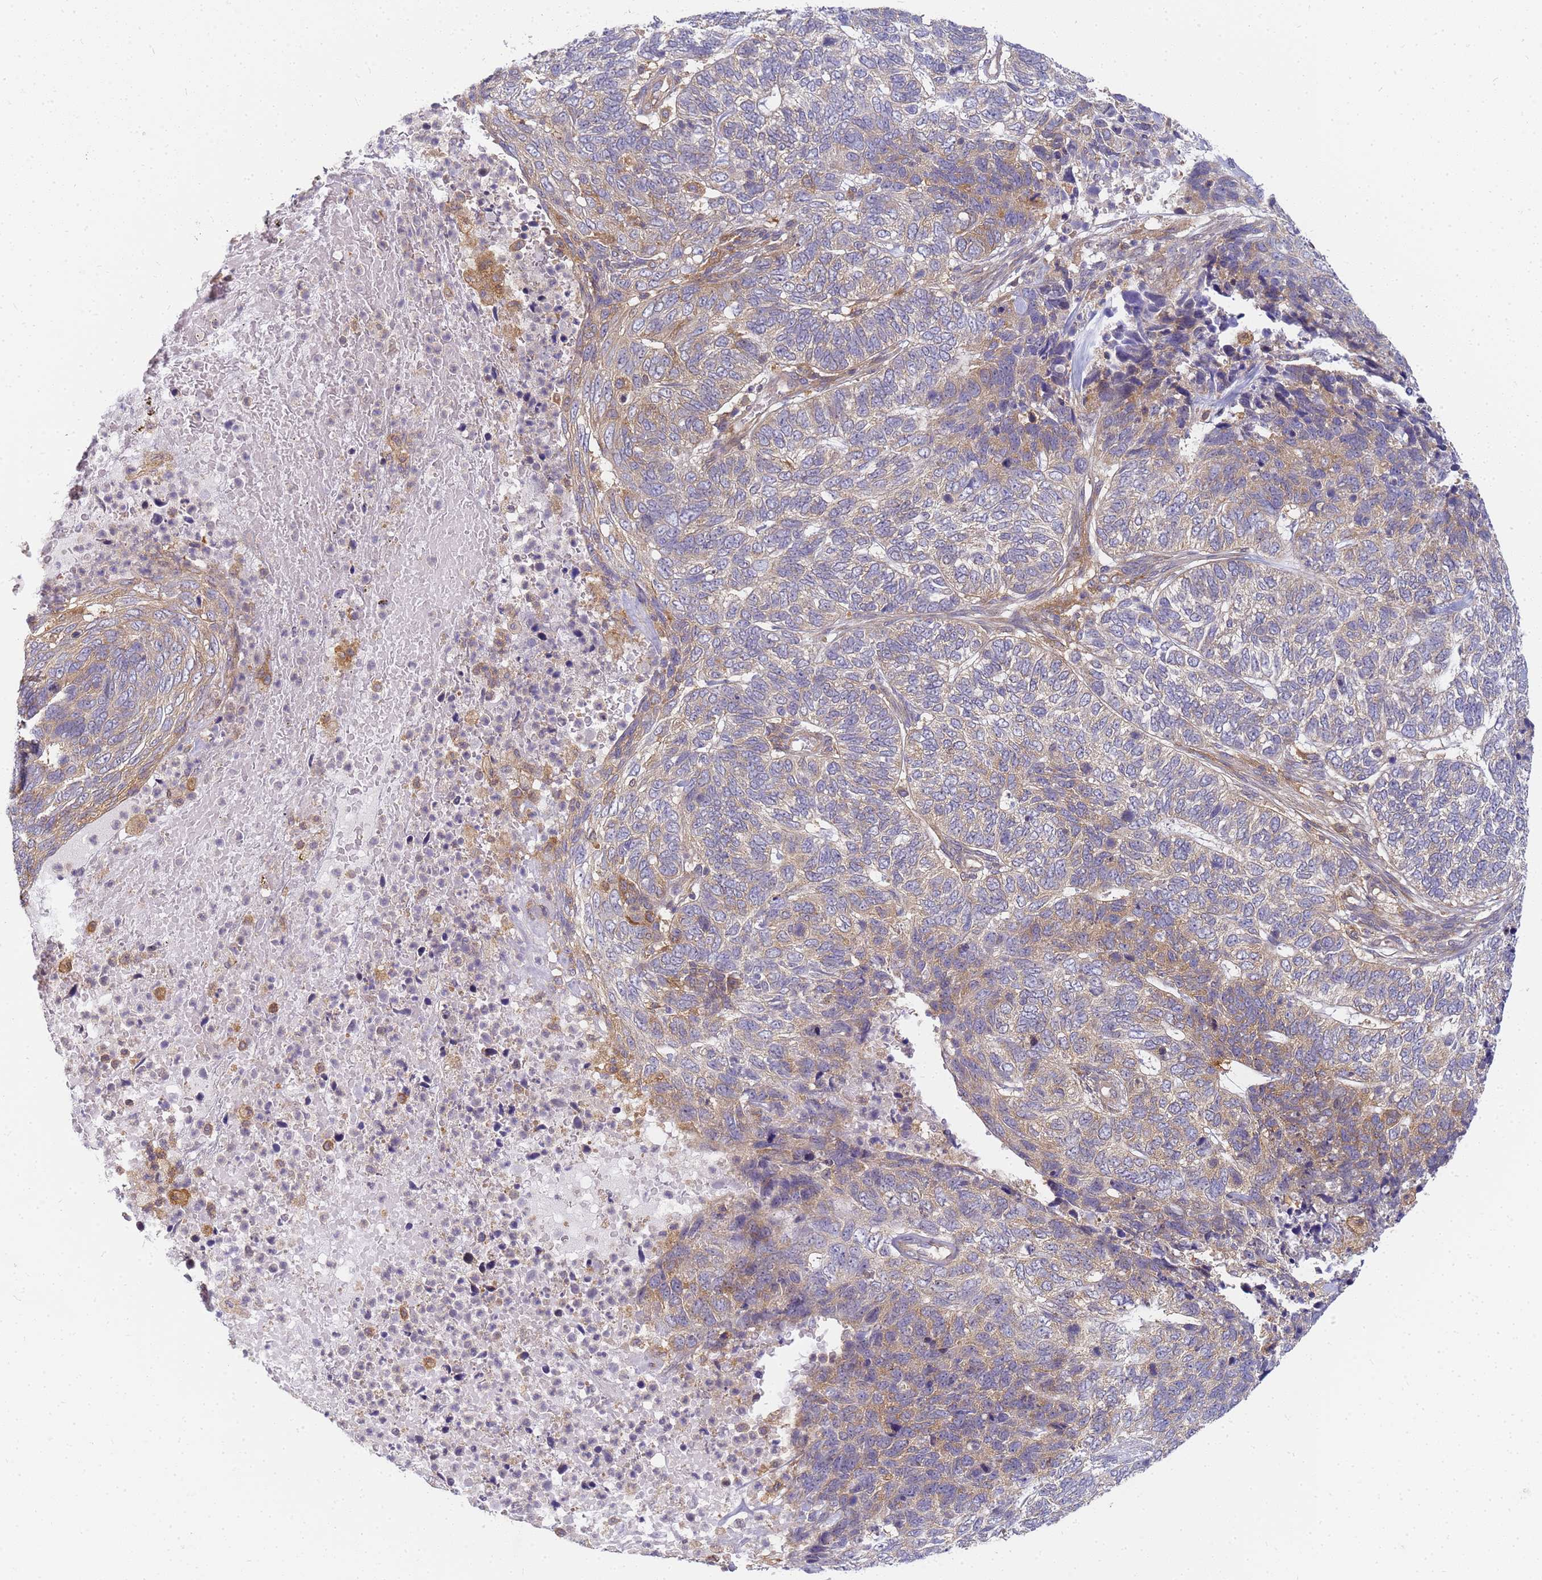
{"staining": {"intensity": "moderate", "quantity": "<25%", "location": "cytoplasmic/membranous"}, "tissue": "skin cancer", "cell_type": "Tumor cells", "image_type": "cancer", "snomed": [{"axis": "morphology", "description": "Basal cell carcinoma"}, {"axis": "topography", "description": "Skin"}], "caption": "Skin cancer (basal cell carcinoma) stained with a protein marker shows moderate staining in tumor cells.", "gene": "CHM", "patient": {"sex": "female", "age": 65}}